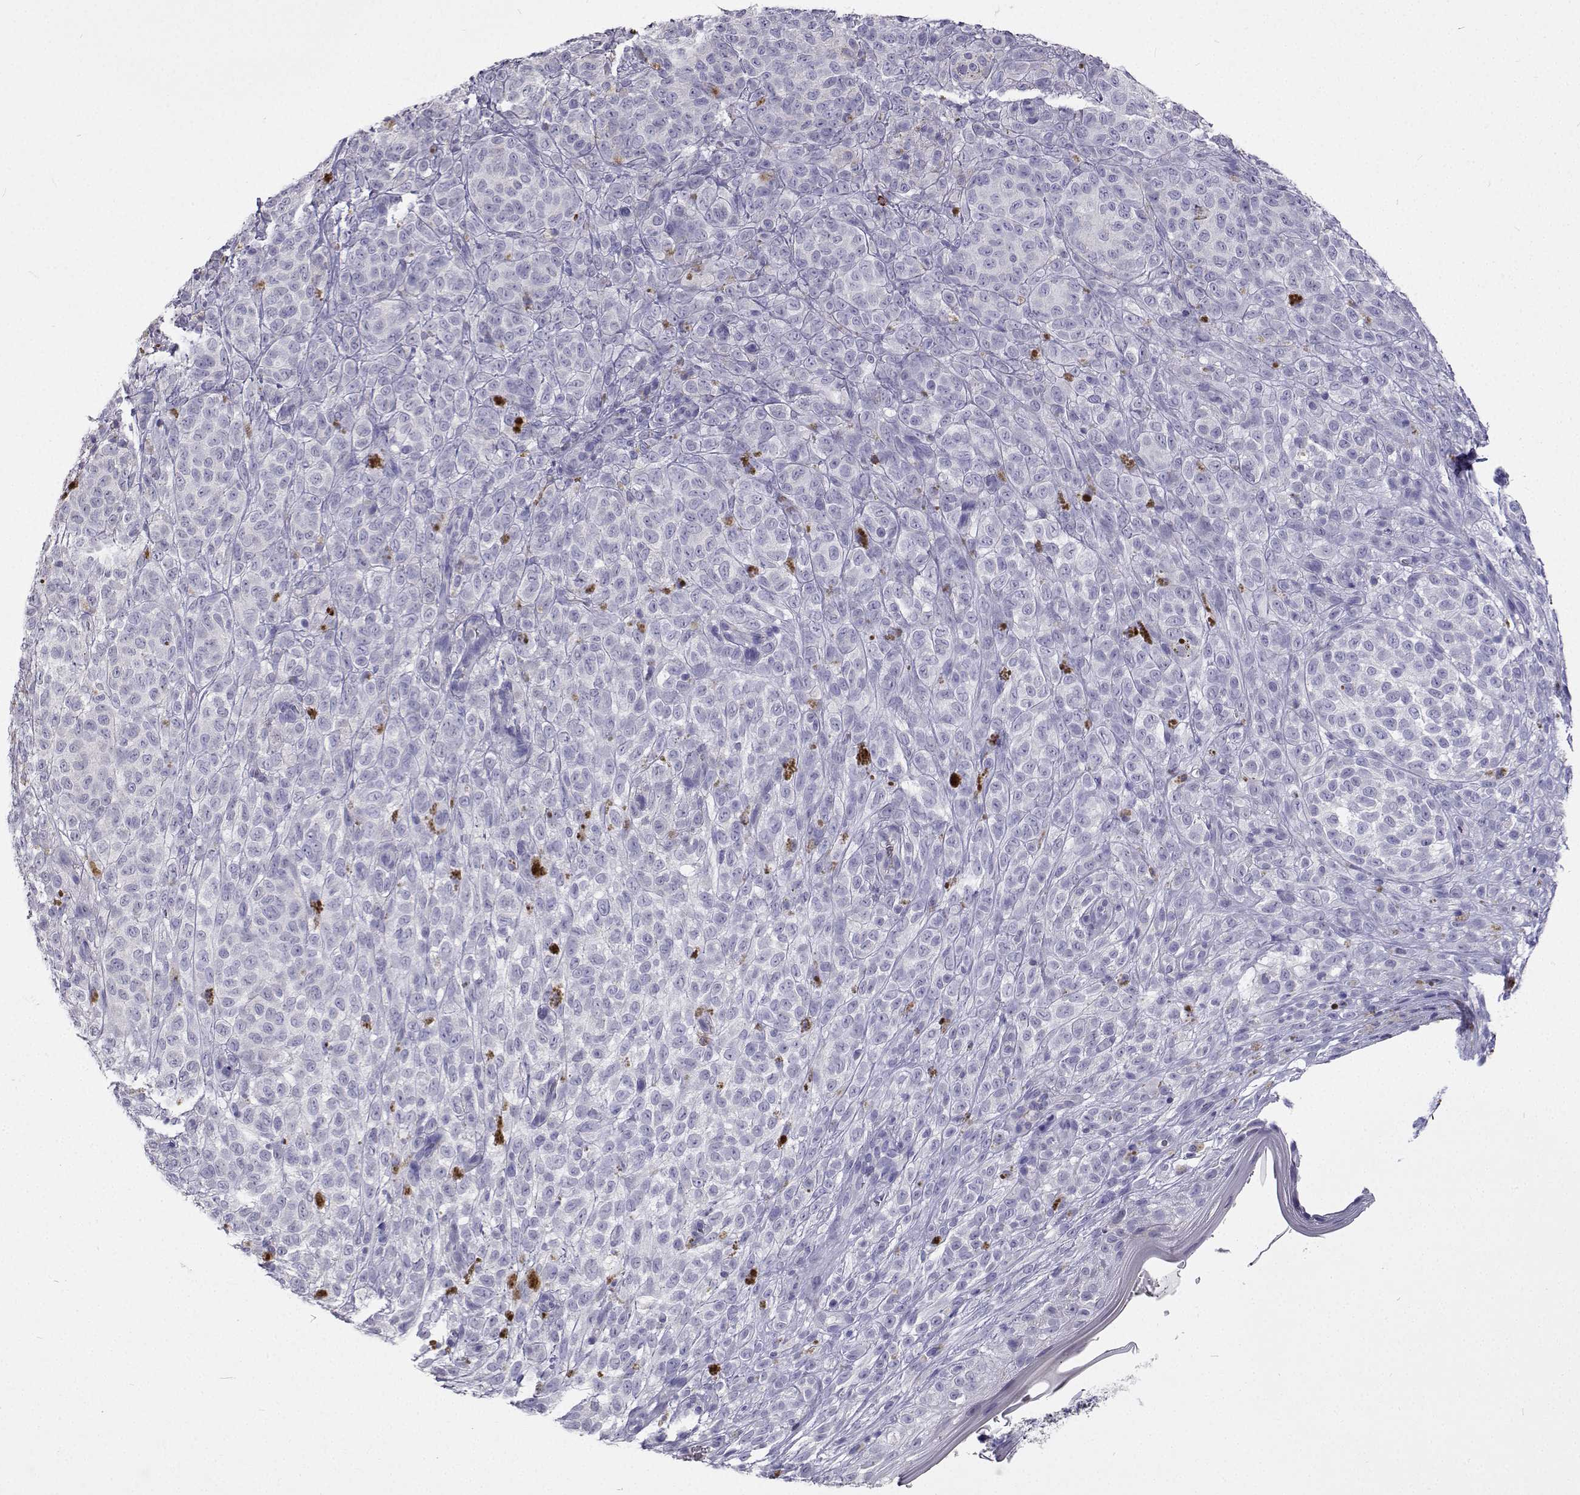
{"staining": {"intensity": "negative", "quantity": "none", "location": "none"}, "tissue": "melanoma", "cell_type": "Tumor cells", "image_type": "cancer", "snomed": [{"axis": "morphology", "description": "Malignant melanoma, NOS"}, {"axis": "topography", "description": "Skin"}], "caption": "Tumor cells are negative for brown protein staining in malignant melanoma.", "gene": "CFAP44", "patient": {"sex": "female", "age": 86}}